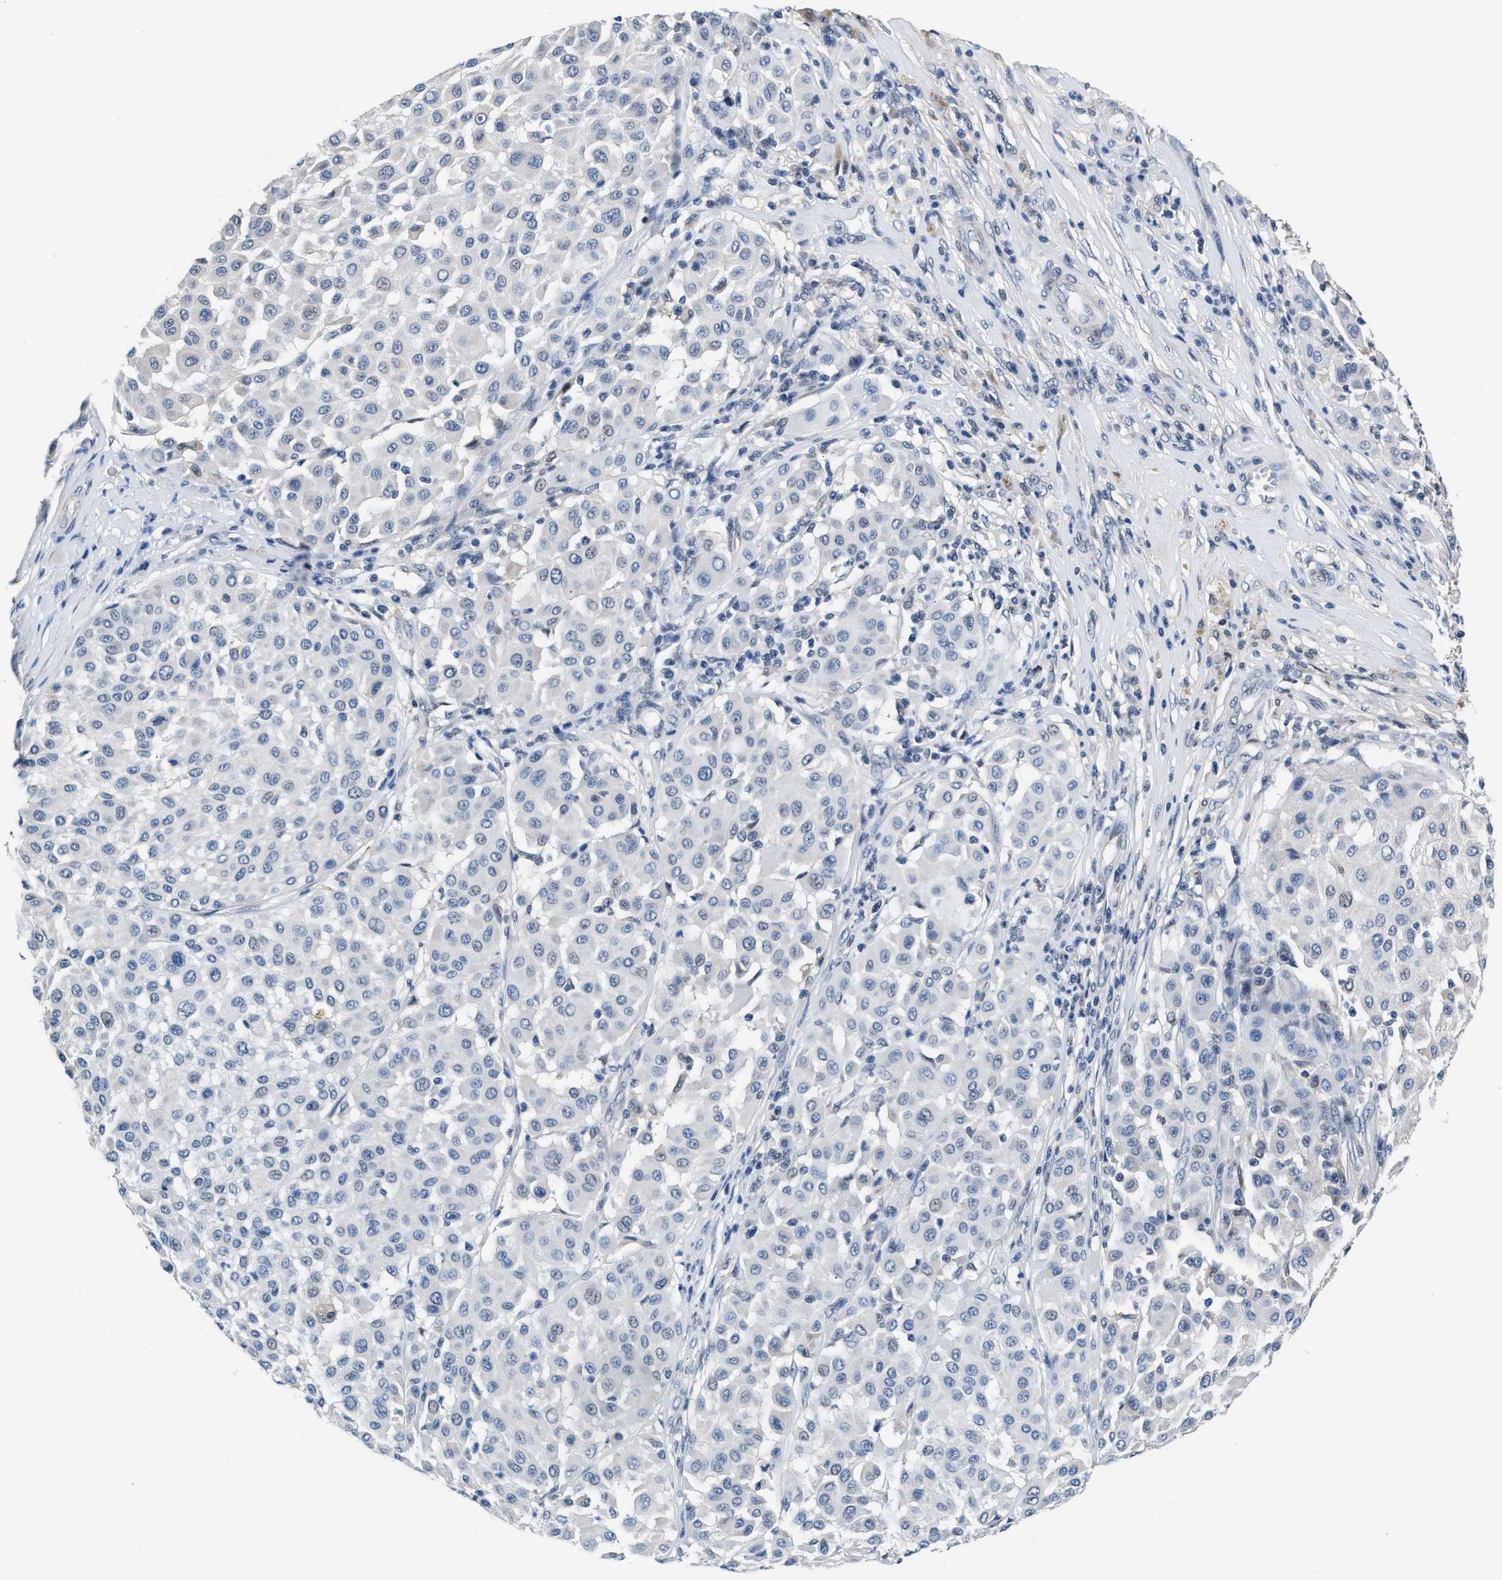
{"staining": {"intensity": "negative", "quantity": "none", "location": "none"}, "tissue": "melanoma", "cell_type": "Tumor cells", "image_type": "cancer", "snomed": [{"axis": "morphology", "description": "Malignant melanoma, Metastatic site"}, {"axis": "topography", "description": "Soft tissue"}], "caption": "DAB (3,3'-diaminobenzidine) immunohistochemical staining of human malignant melanoma (metastatic site) reveals no significant positivity in tumor cells.", "gene": "MYH3", "patient": {"sex": "male", "age": 41}}